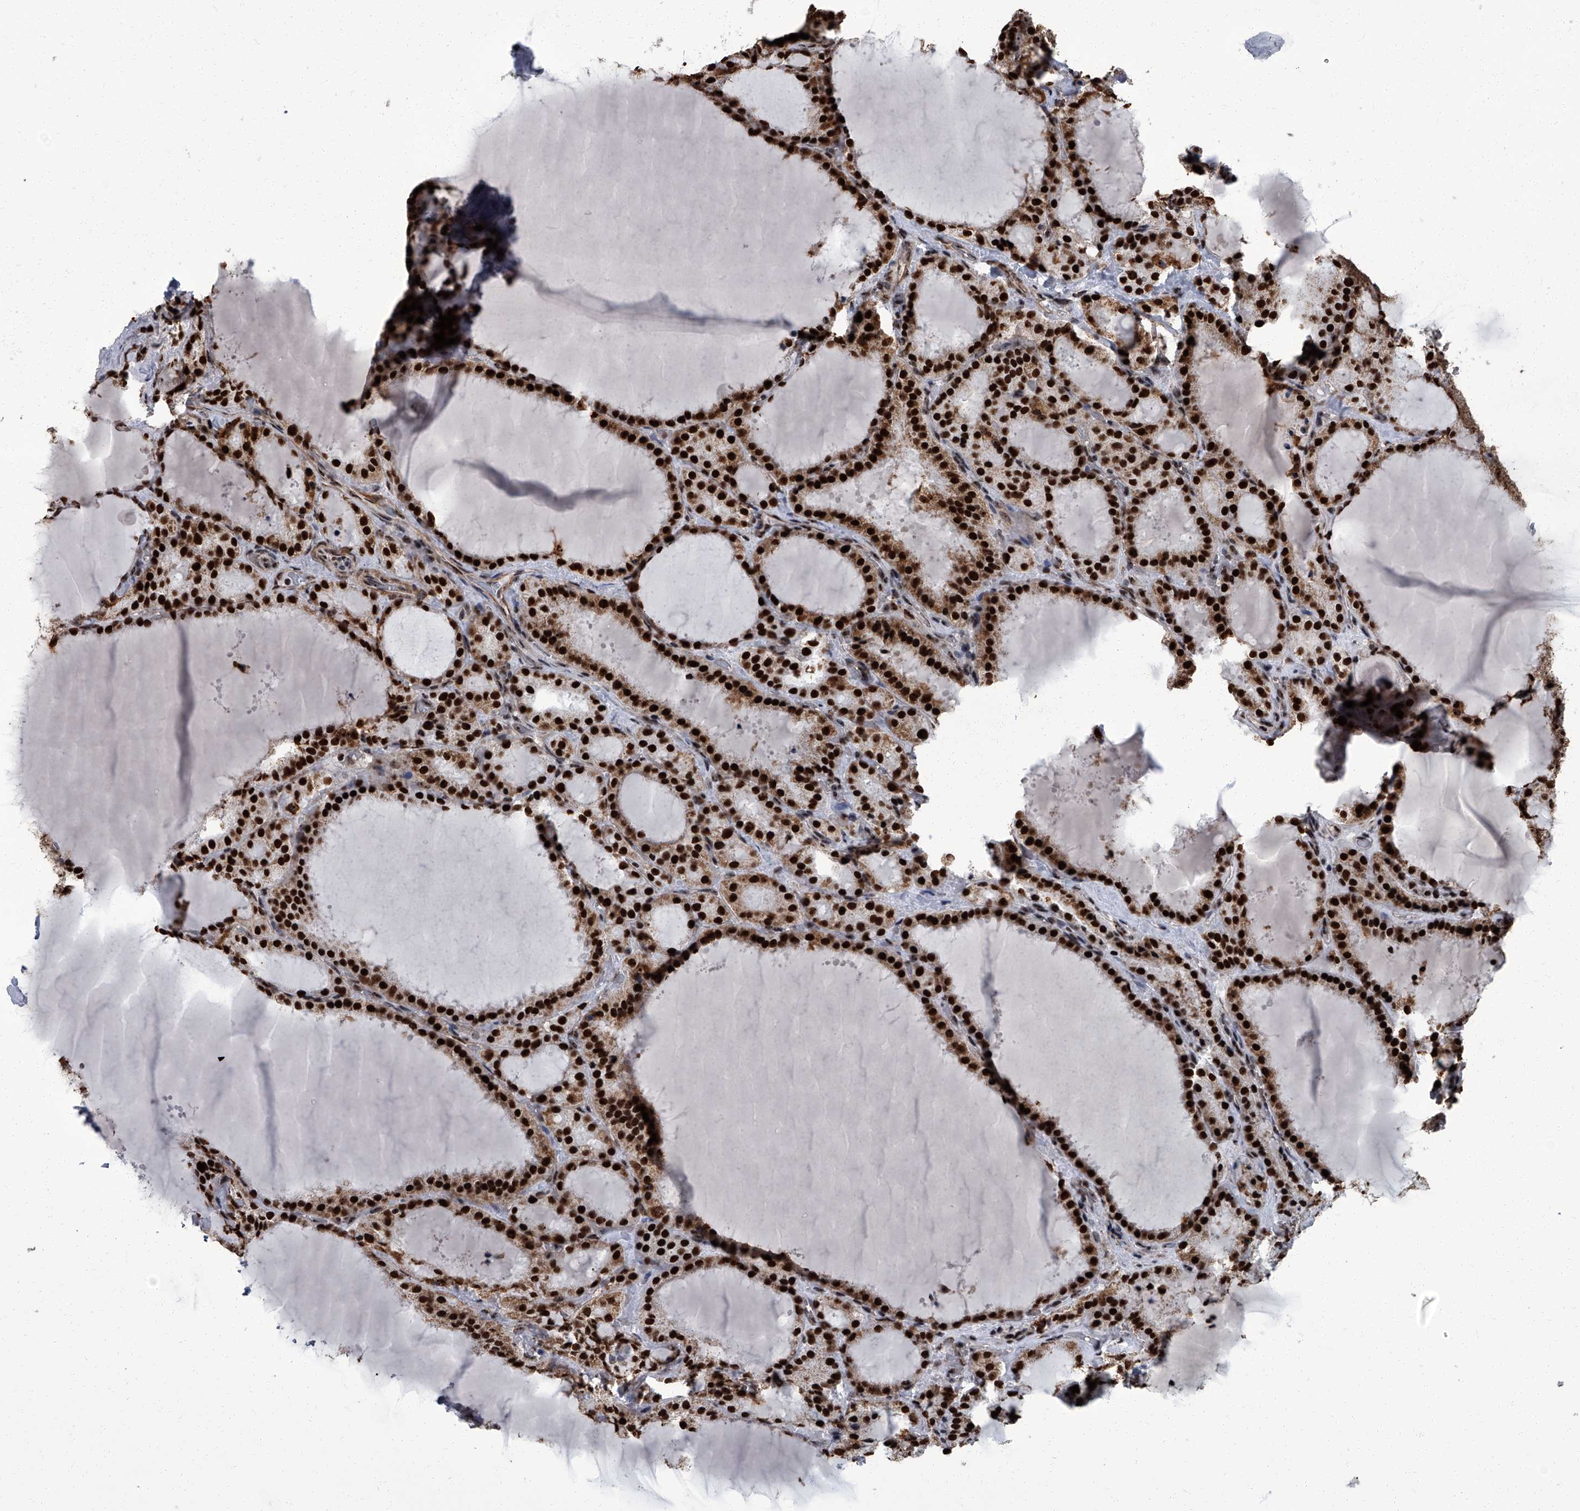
{"staining": {"intensity": "strong", "quantity": ">75%", "location": "cytoplasmic/membranous,nuclear"}, "tissue": "thyroid cancer", "cell_type": "Tumor cells", "image_type": "cancer", "snomed": [{"axis": "morphology", "description": "Papillary adenocarcinoma, NOS"}, {"axis": "topography", "description": "Thyroid gland"}], "caption": "High-magnification brightfield microscopy of papillary adenocarcinoma (thyroid) stained with DAB (3,3'-diaminobenzidine) (brown) and counterstained with hematoxylin (blue). tumor cells exhibit strong cytoplasmic/membranous and nuclear staining is present in about>75% of cells.", "gene": "ZNF518B", "patient": {"sex": "male", "age": 77}}